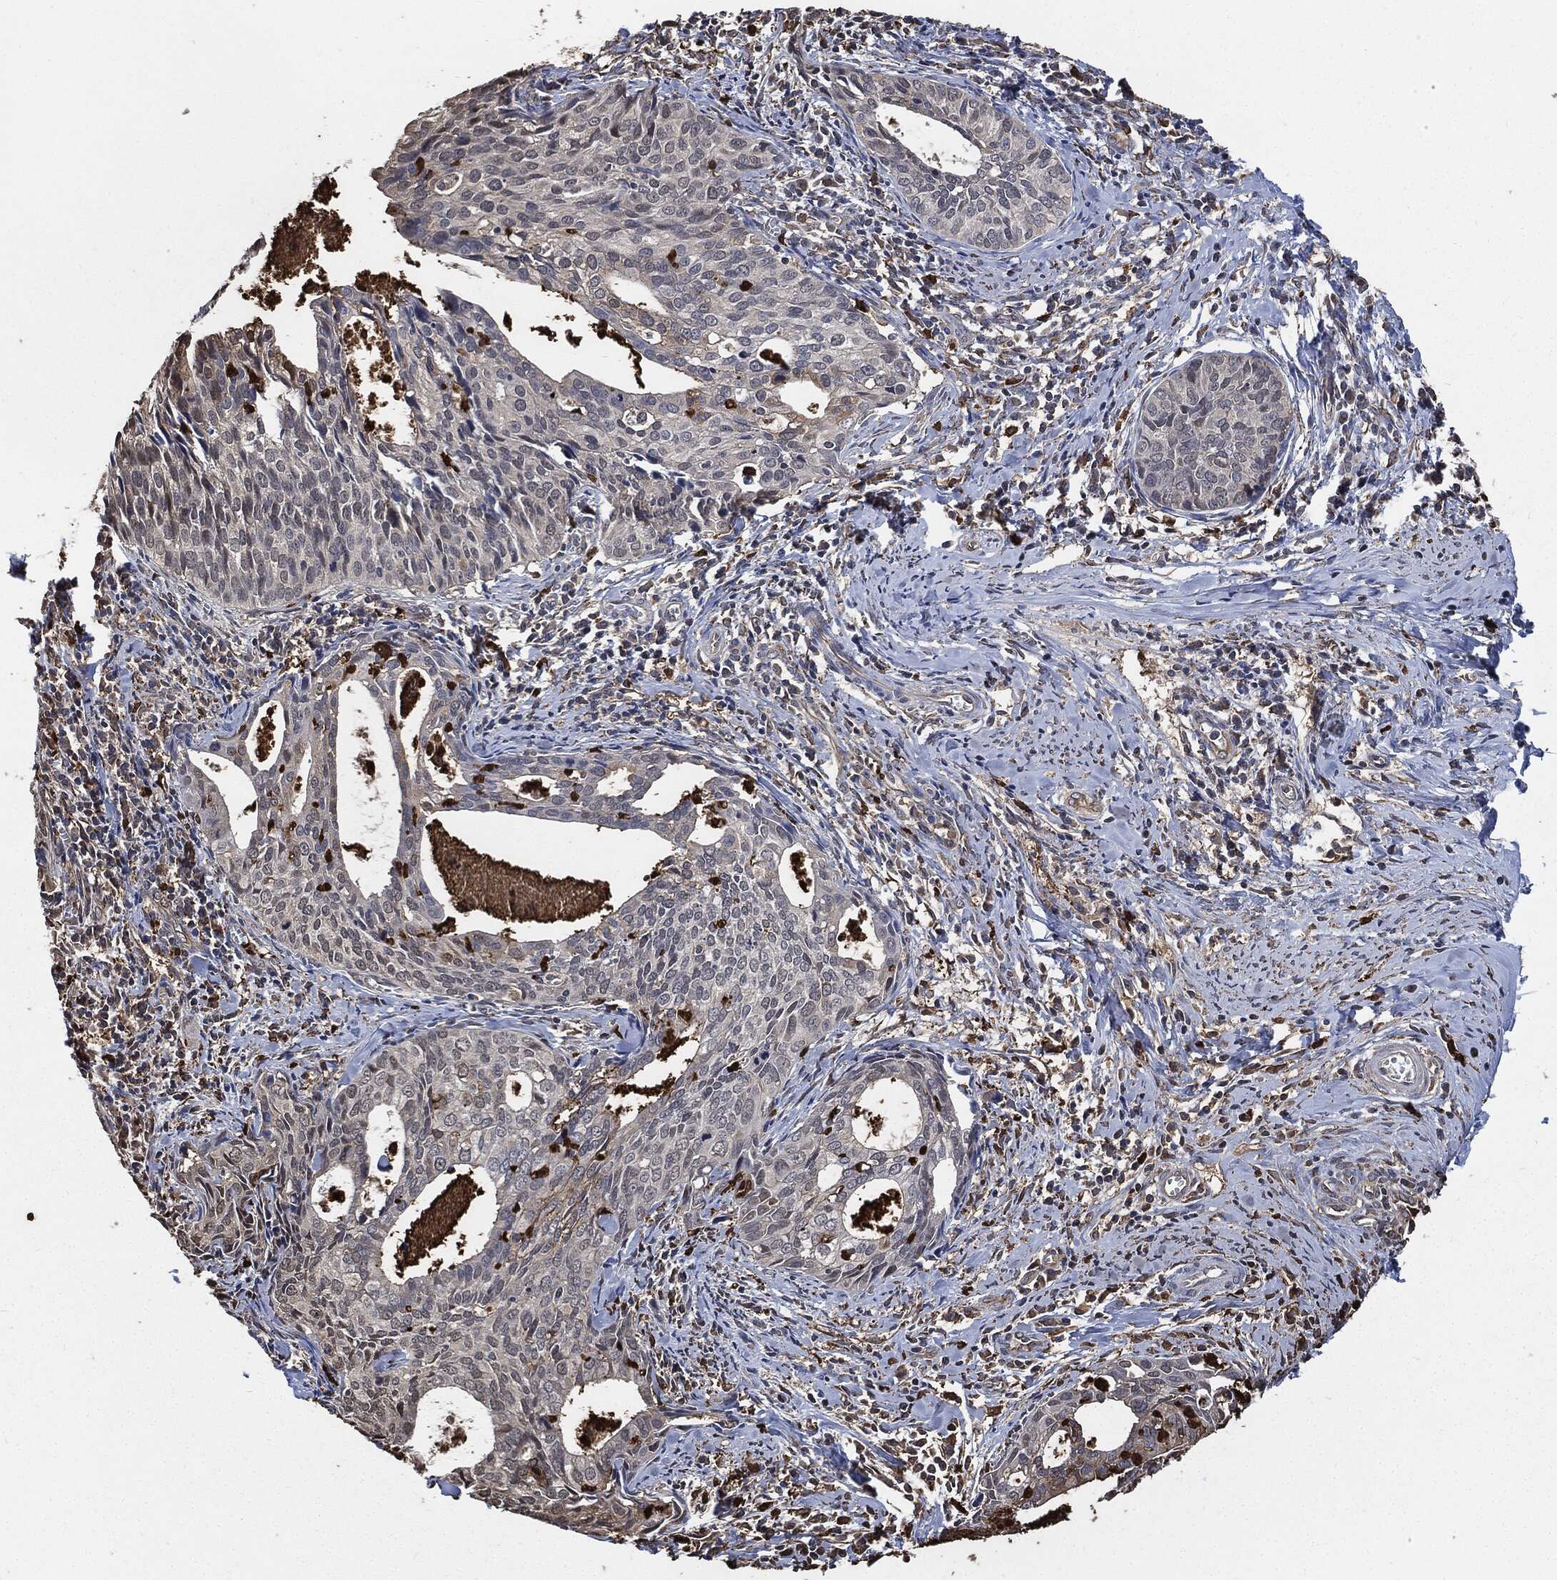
{"staining": {"intensity": "weak", "quantity": "<25%", "location": "cytoplasmic/membranous"}, "tissue": "cervical cancer", "cell_type": "Tumor cells", "image_type": "cancer", "snomed": [{"axis": "morphology", "description": "Squamous cell carcinoma, NOS"}, {"axis": "topography", "description": "Cervix"}], "caption": "Protein analysis of cervical cancer shows no significant staining in tumor cells.", "gene": "S100A9", "patient": {"sex": "female", "age": 29}}